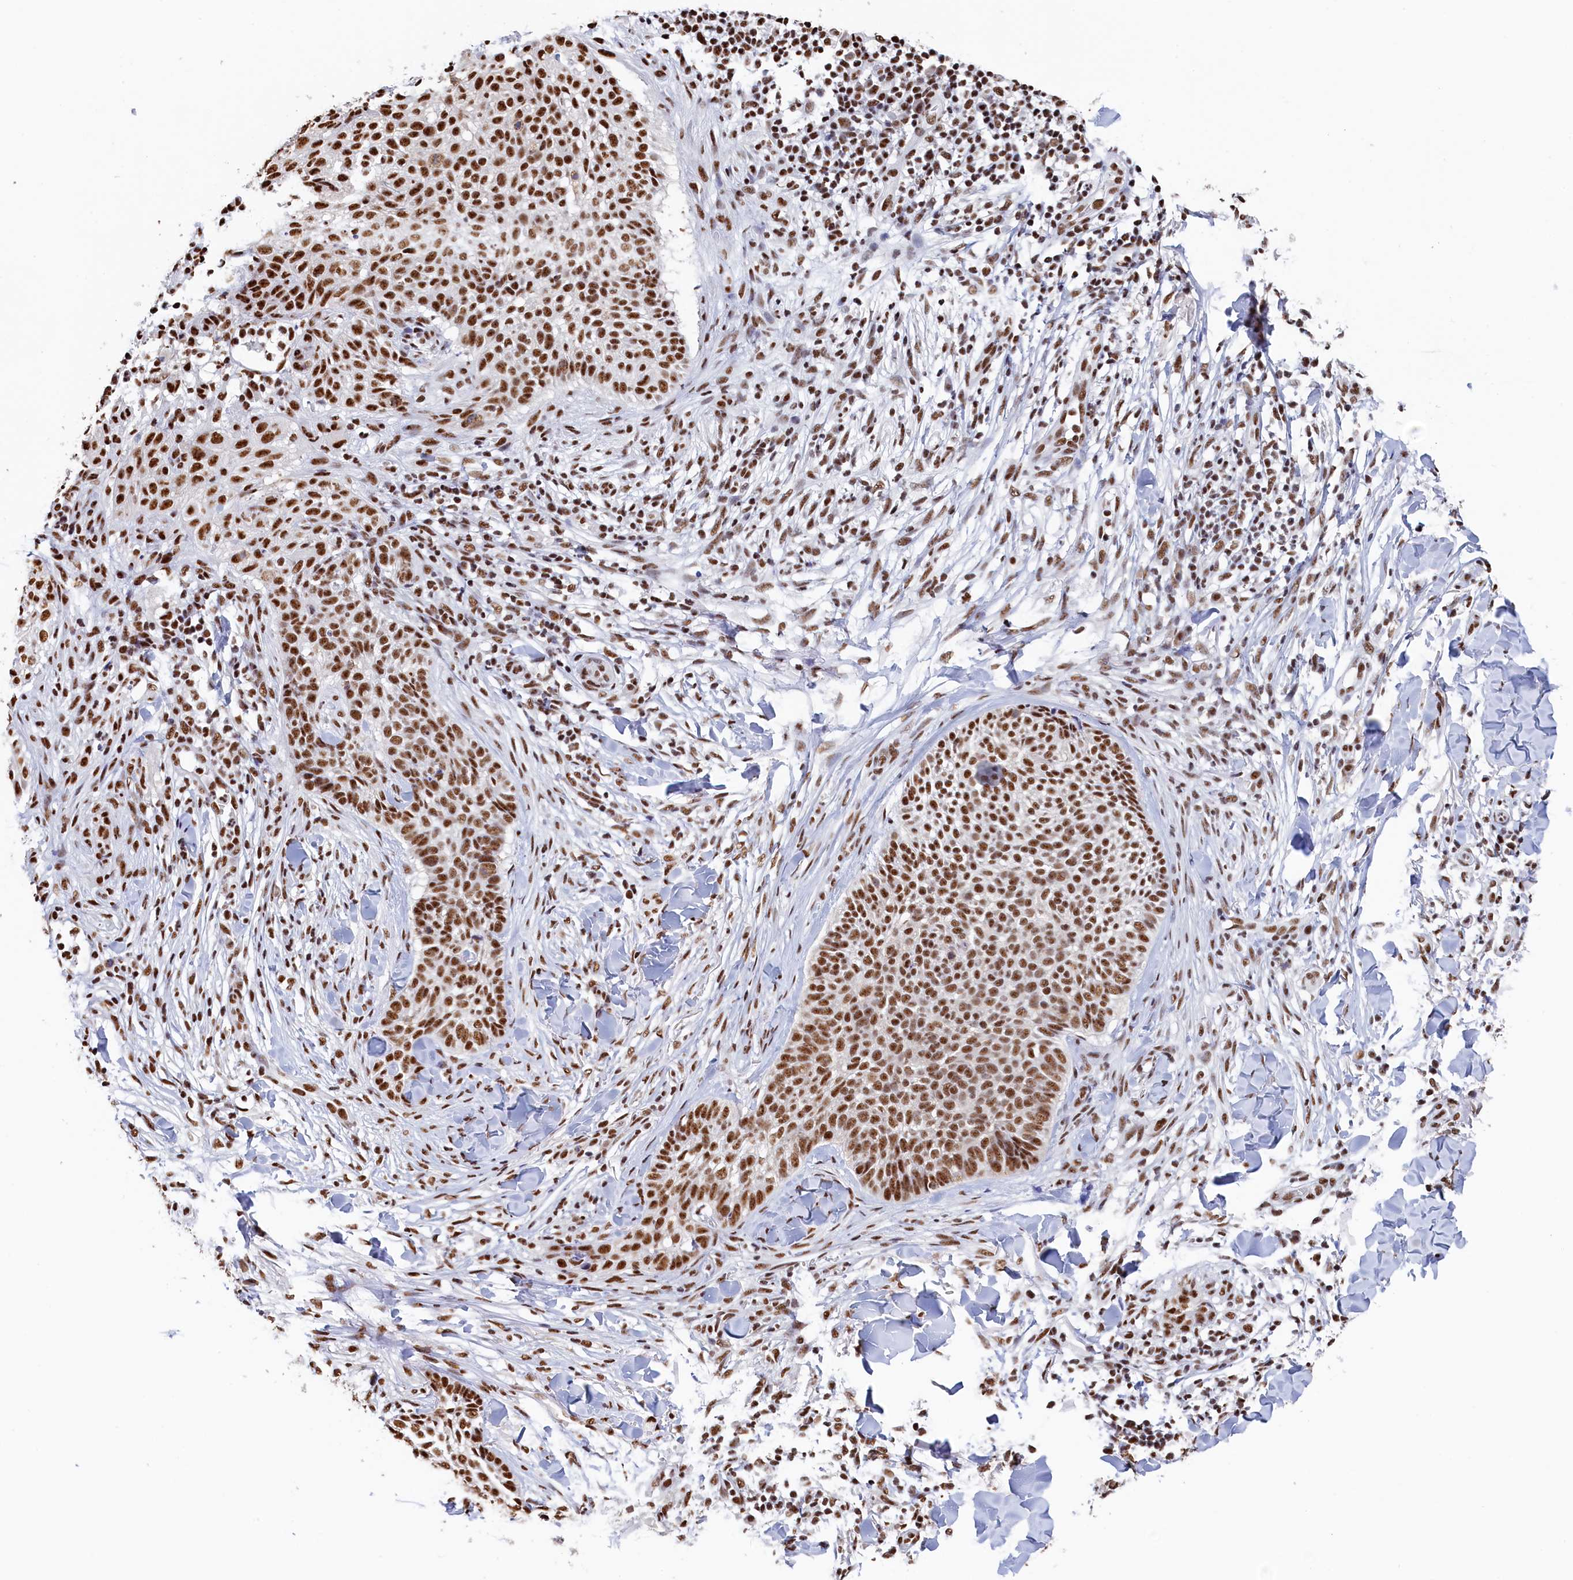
{"staining": {"intensity": "strong", "quantity": ">75%", "location": "nuclear"}, "tissue": "skin cancer", "cell_type": "Tumor cells", "image_type": "cancer", "snomed": [{"axis": "morphology", "description": "Normal tissue, NOS"}, {"axis": "morphology", "description": "Basal cell carcinoma"}, {"axis": "topography", "description": "Skin"}], "caption": "Immunohistochemical staining of human skin basal cell carcinoma exhibits high levels of strong nuclear expression in about >75% of tumor cells. (DAB (3,3'-diaminobenzidine) IHC with brightfield microscopy, high magnification).", "gene": "MOSPD3", "patient": {"sex": "male", "age": 67}}